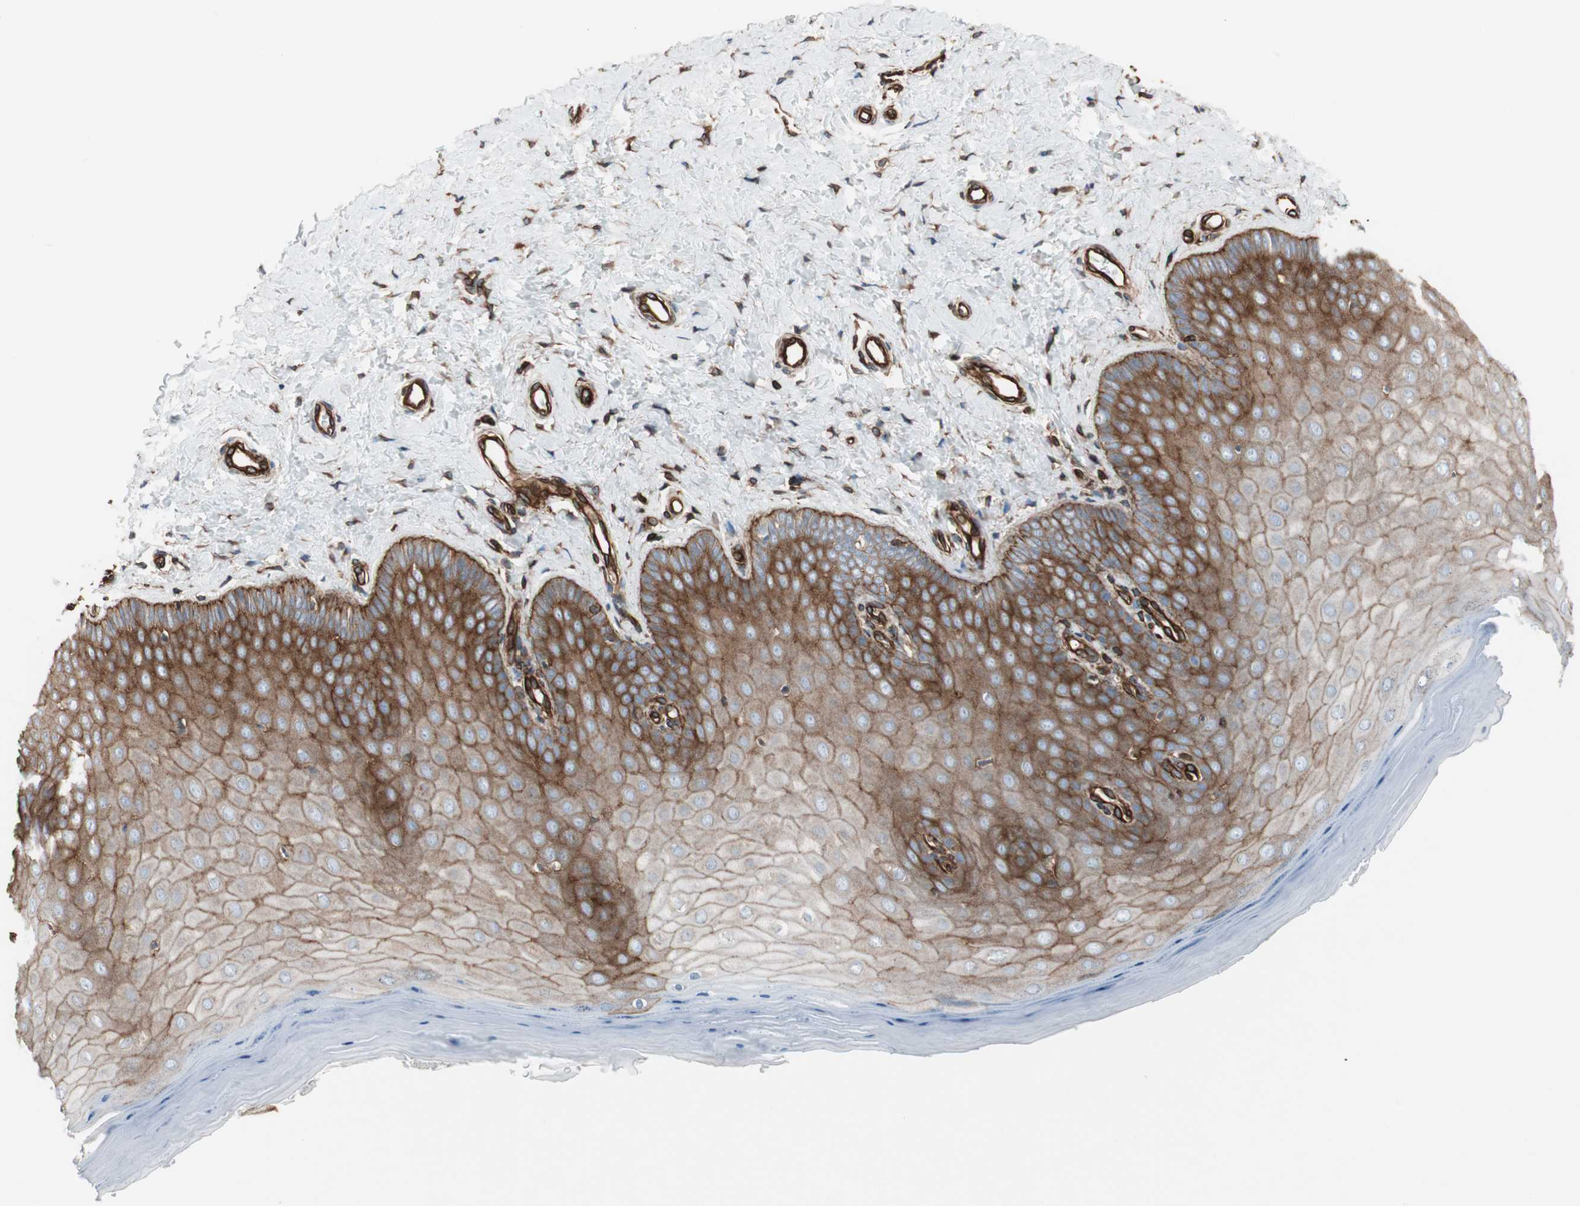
{"staining": {"intensity": "strong", "quantity": ">75%", "location": "cytoplasmic/membranous"}, "tissue": "cervix", "cell_type": "Squamous epithelial cells", "image_type": "normal", "snomed": [{"axis": "morphology", "description": "Normal tissue, NOS"}, {"axis": "topography", "description": "Cervix"}], "caption": "The image shows a brown stain indicating the presence of a protein in the cytoplasmic/membranous of squamous epithelial cells in cervix.", "gene": "TCTA", "patient": {"sex": "female", "age": 55}}